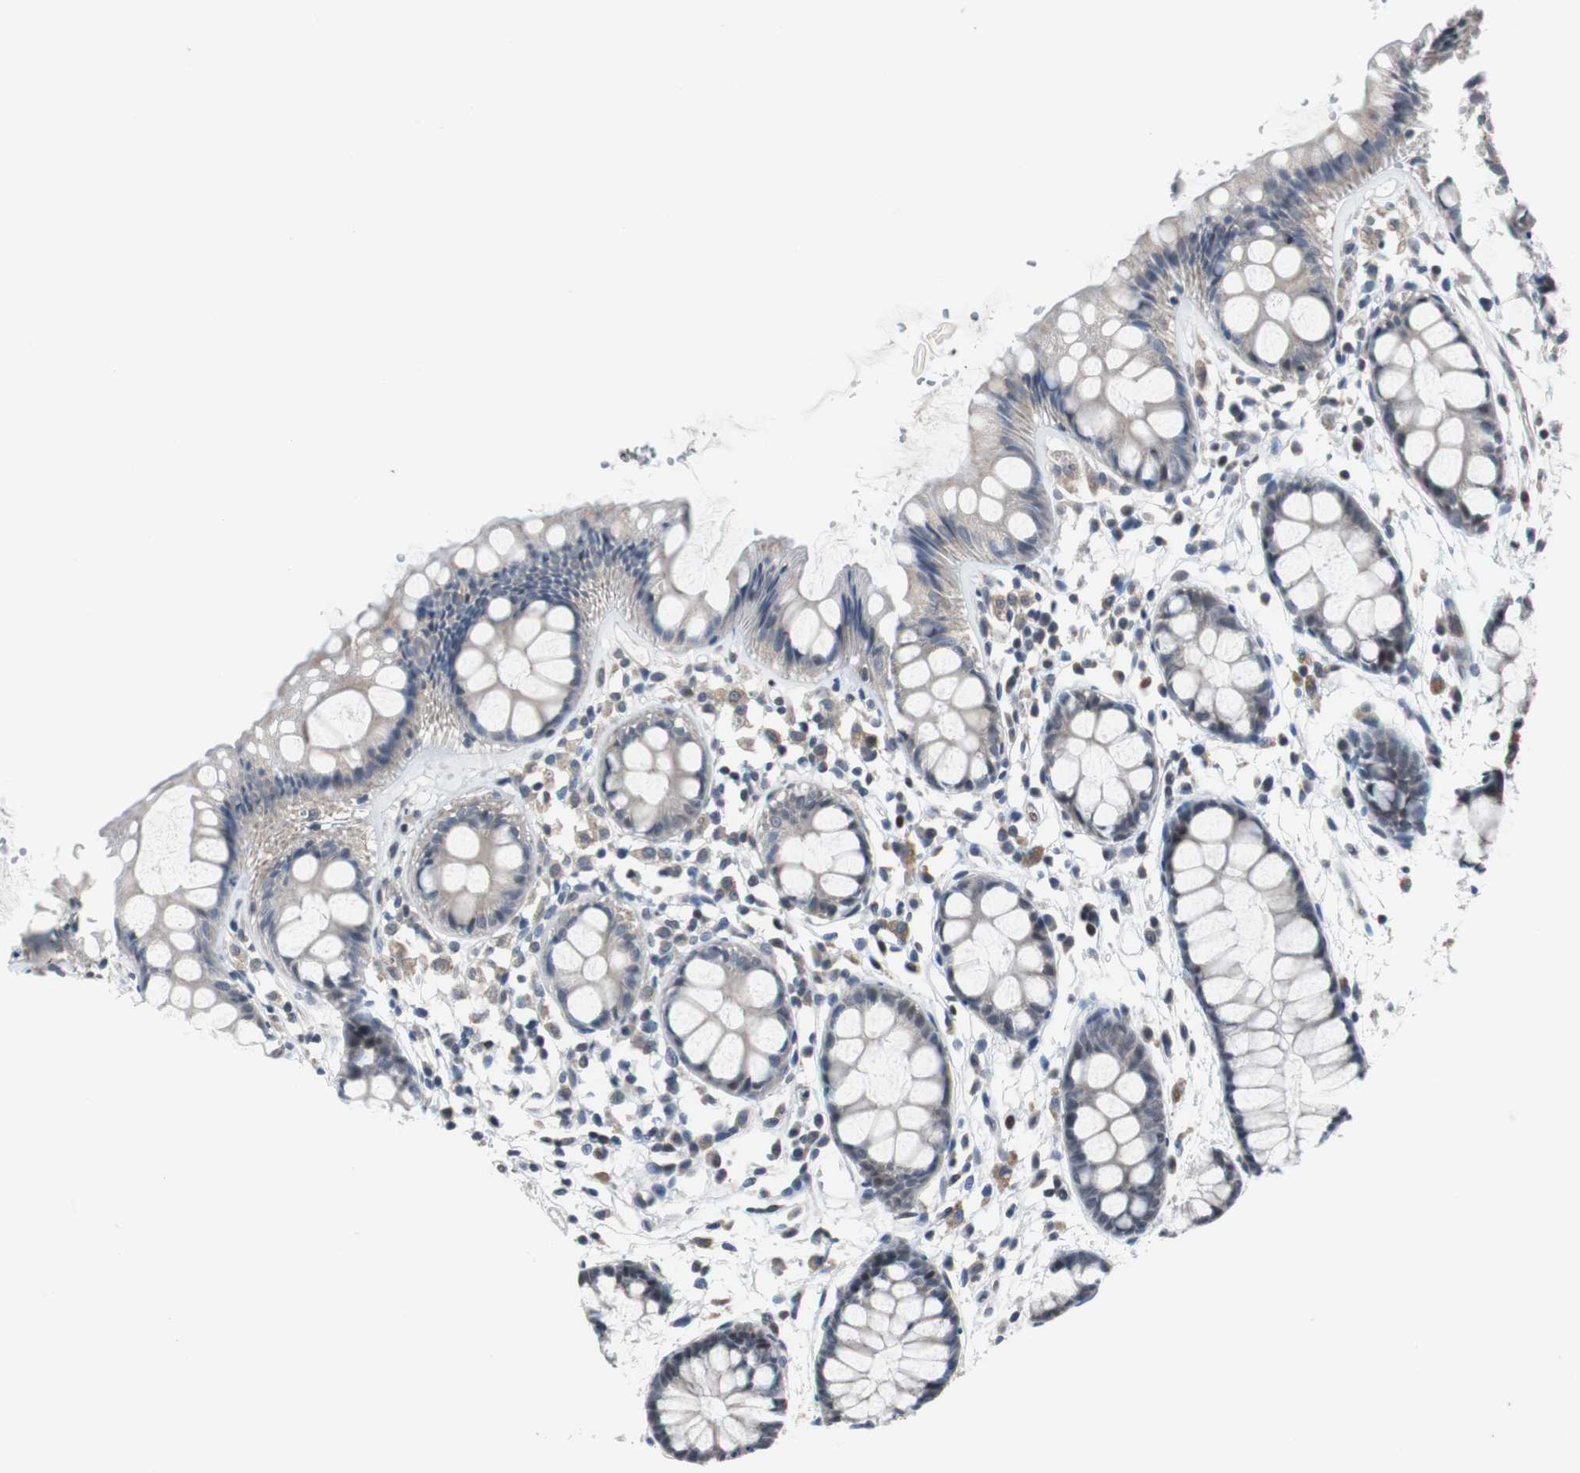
{"staining": {"intensity": "weak", "quantity": "25%-75%", "location": "cytoplasmic/membranous"}, "tissue": "rectum", "cell_type": "Glandular cells", "image_type": "normal", "snomed": [{"axis": "morphology", "description": "Normal tissue, NOS"}, {"axis": "topography", "description": "Rectum"}], "caption": "Immunohistochemistry (IHC) micrograph of unremarkable rectum: human rectum stained using IHC shows low levels of weak protein expression localized specifically in the cytoplasmic/membranous of glandular cells, appearing as a cytoplasmic/membranous brown color.", "gene": "TP63", "patient": {"sex": "female", "age": 66}}